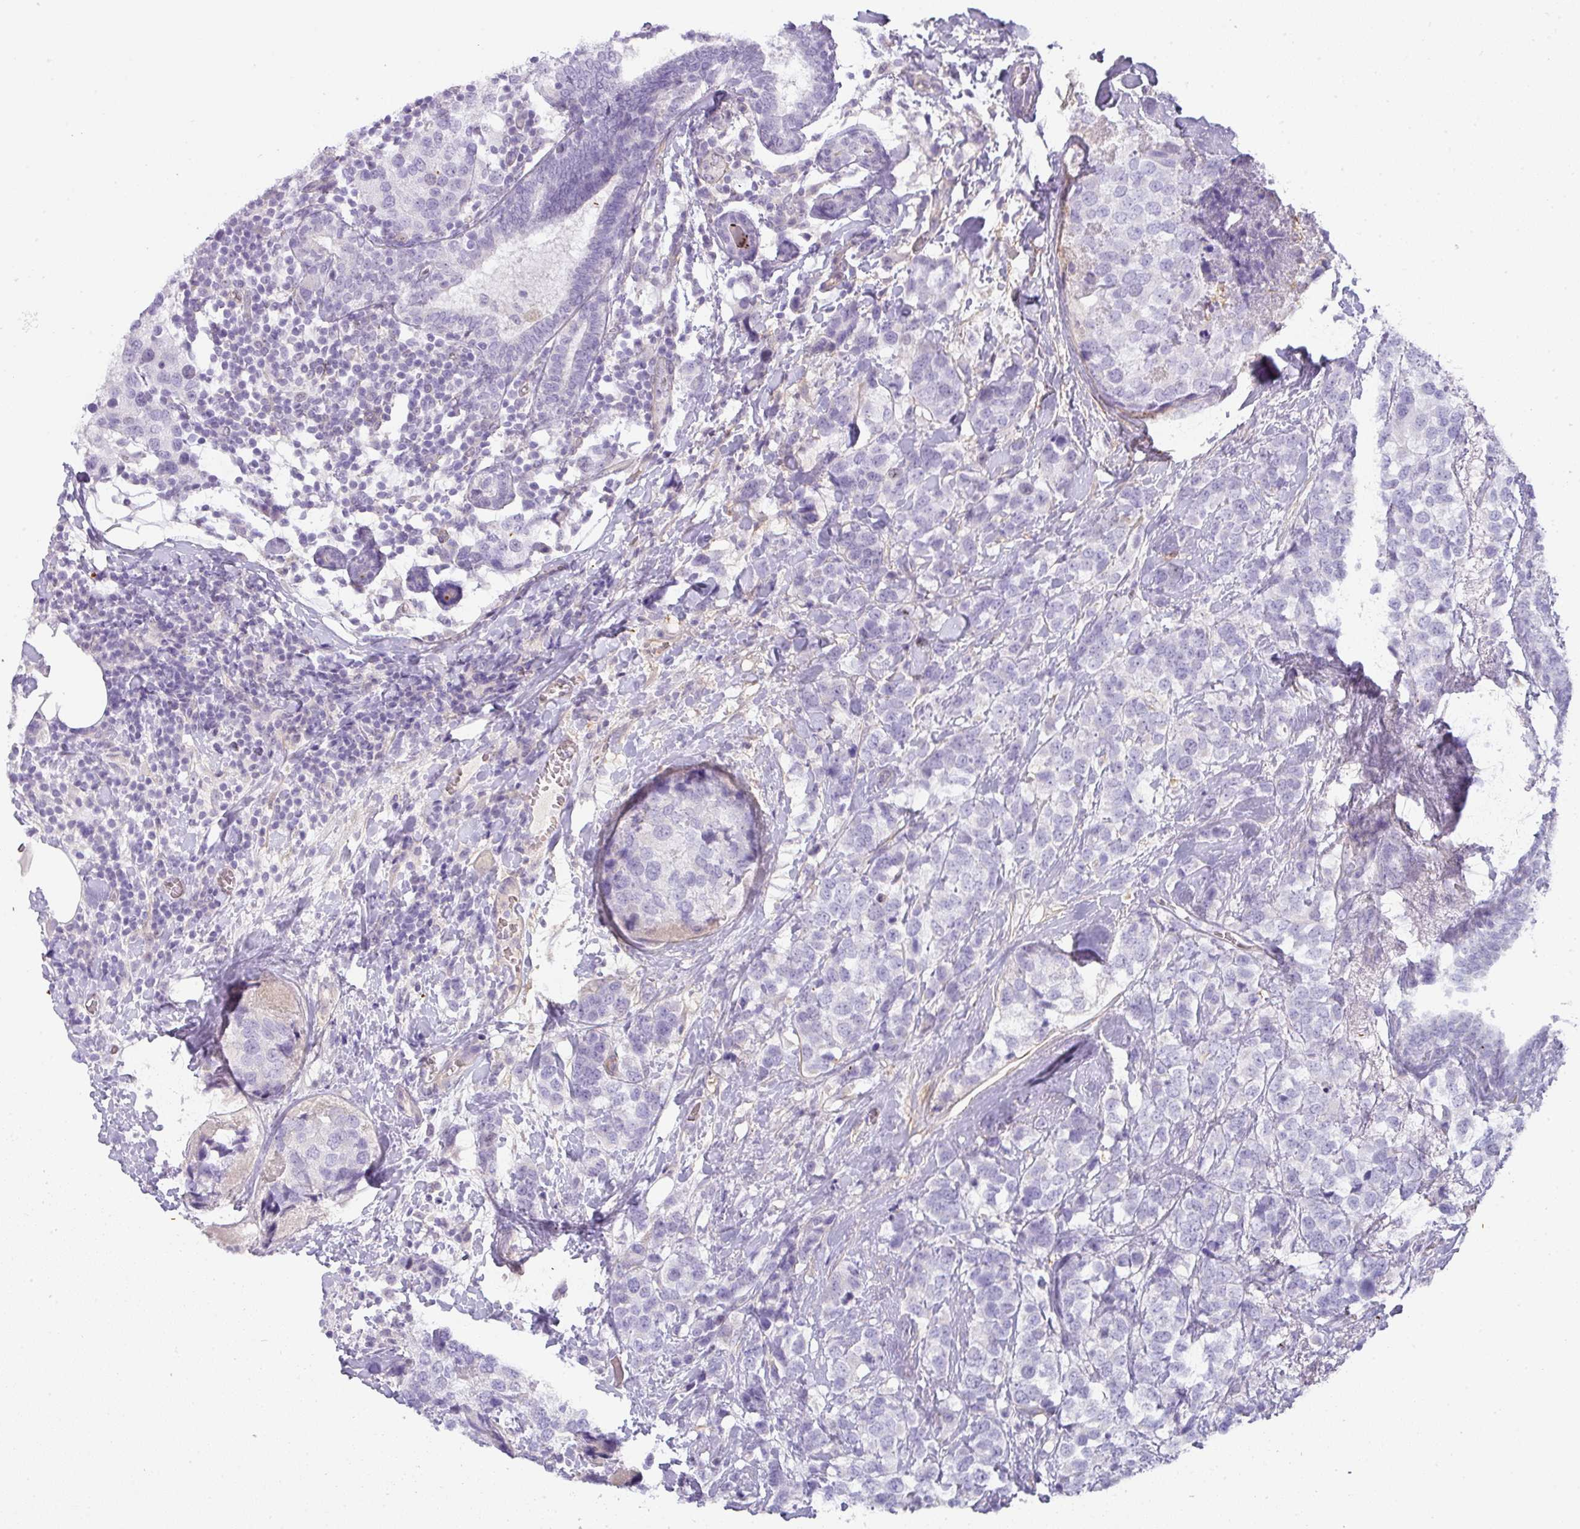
{"staining": {"intensity": "negative", "quantity": "none", "location": "none"}, "tissue": "breast cancer", "cell_type": "Tumor cells", "image_type": "cancer", "snomed": [{"axis": "morphology", "description": "Lobular carcinoma"}, {"axis": "topography", "description": "Breast"}], "caption": "A high-resolution photomicrograph shows IHC staining of lobular carcinoma (breast), which reveals no significant staining in tumor cells.", "gene": "OR52N1", "patient": {"sex": "female", "age": 59}}